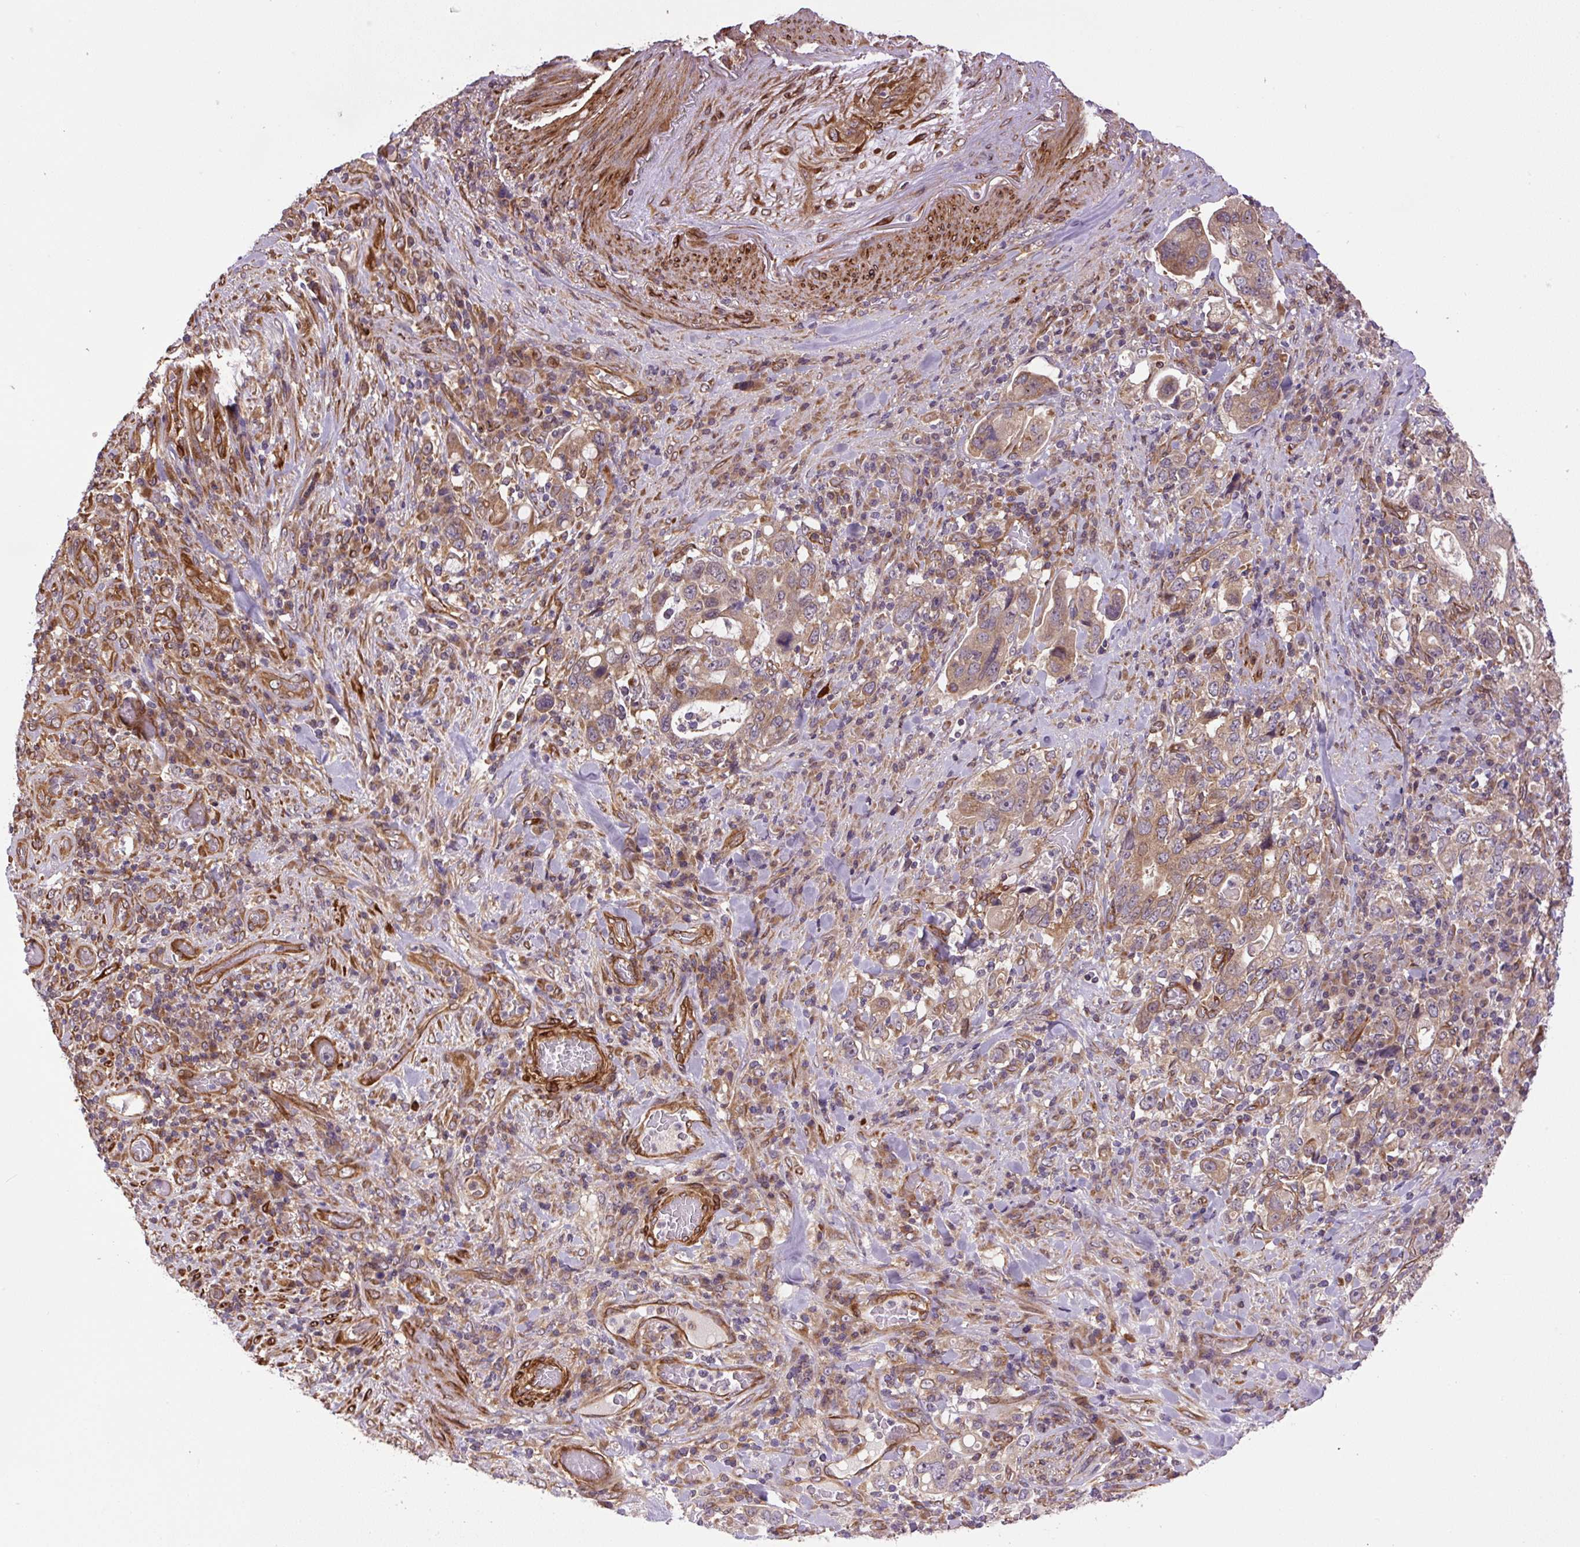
{"staining": {"intensity": "moderate", "quantity": ">75%", "location": "cytoplasmic/membranous"}, "tissue": "stomach cancer", "cell_type": "Tumor cells", "image_type": "cancer", "snomed": [{"axis": "morphology", "description": "Adenocarcinoma, NOS"}, {"axis": "topography", "description": "Stomach, upper"}, {"axis": "topography", "description": "Stomach"}], "caption": "Immunohistochemistry micrograph of neoplastic tissue: human stomach cancer (adenocarcinoma) stained using IHC displays medium levels of moderate protein expression localized specifically in the cytoplasmic/membranous of tumor cells, appearing as a cytoplasmic/membranous brown color.", "gene": "SEPTIN10", "patient": {"sex": "male", "age": 62}}